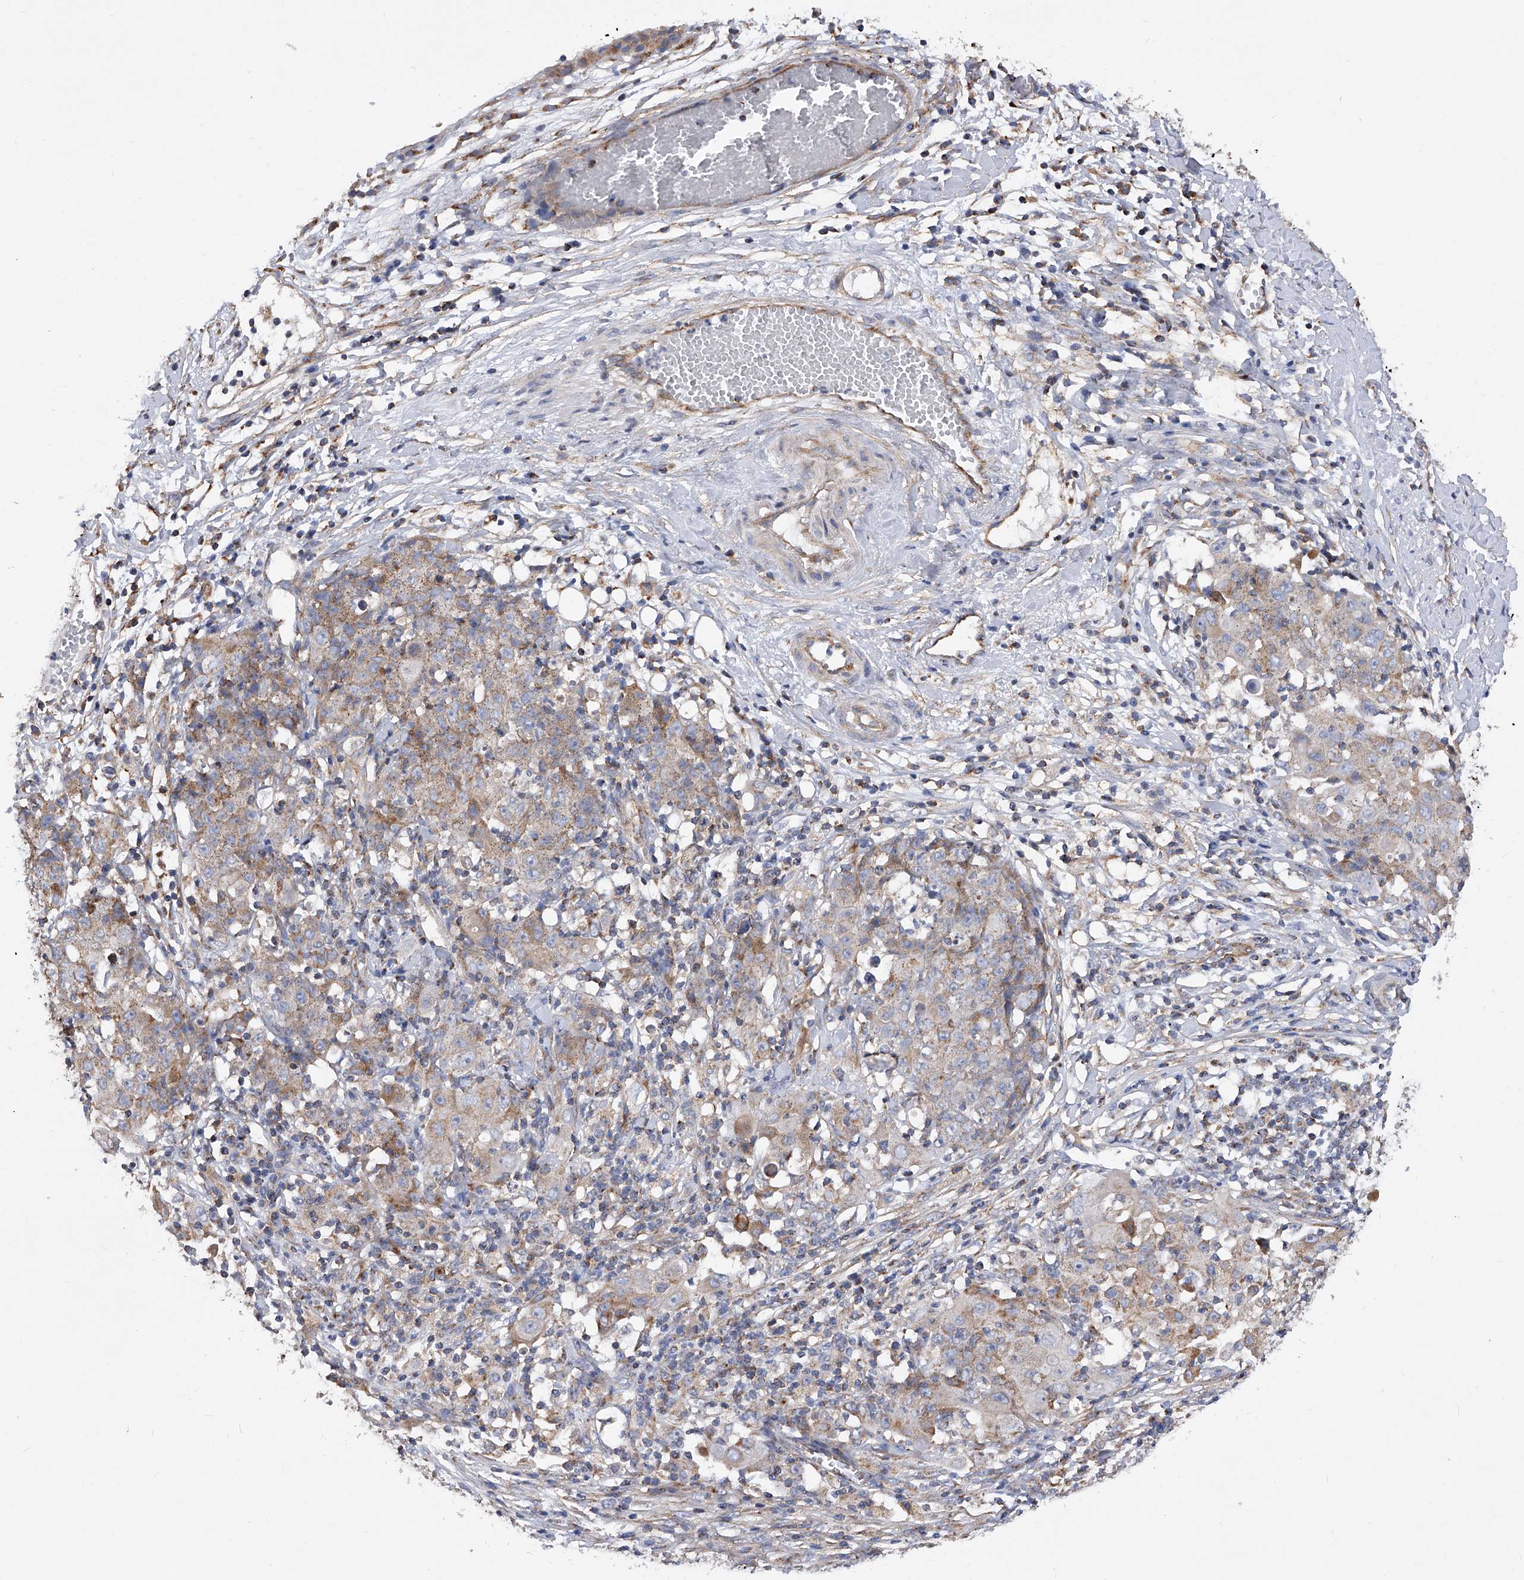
{"staining": {"intensity": "weak", "quantity": "25%-75%", "location": "cytoplasmic/membranous"}, "tissue": "ovarian cancer", "cell_type": "Tumor cells", "image_type": "cancer", "snomed": [{"axis": "morphology", "description": "Carcinoma, endometroid"}, {"axis": "topography", "description": "Ovary"}], "caption": "The photomicrograph displays a brown stain indicating the presence of a protein in the cytoplasmic/membranous of tumor cells in ovarian cancer (endometroid carcinoma). (DAB IHC, brown staining for protein, blue staining for nuclei).", "gene": "PDSS2", "patient": {"sex": "female", "age": 42}}